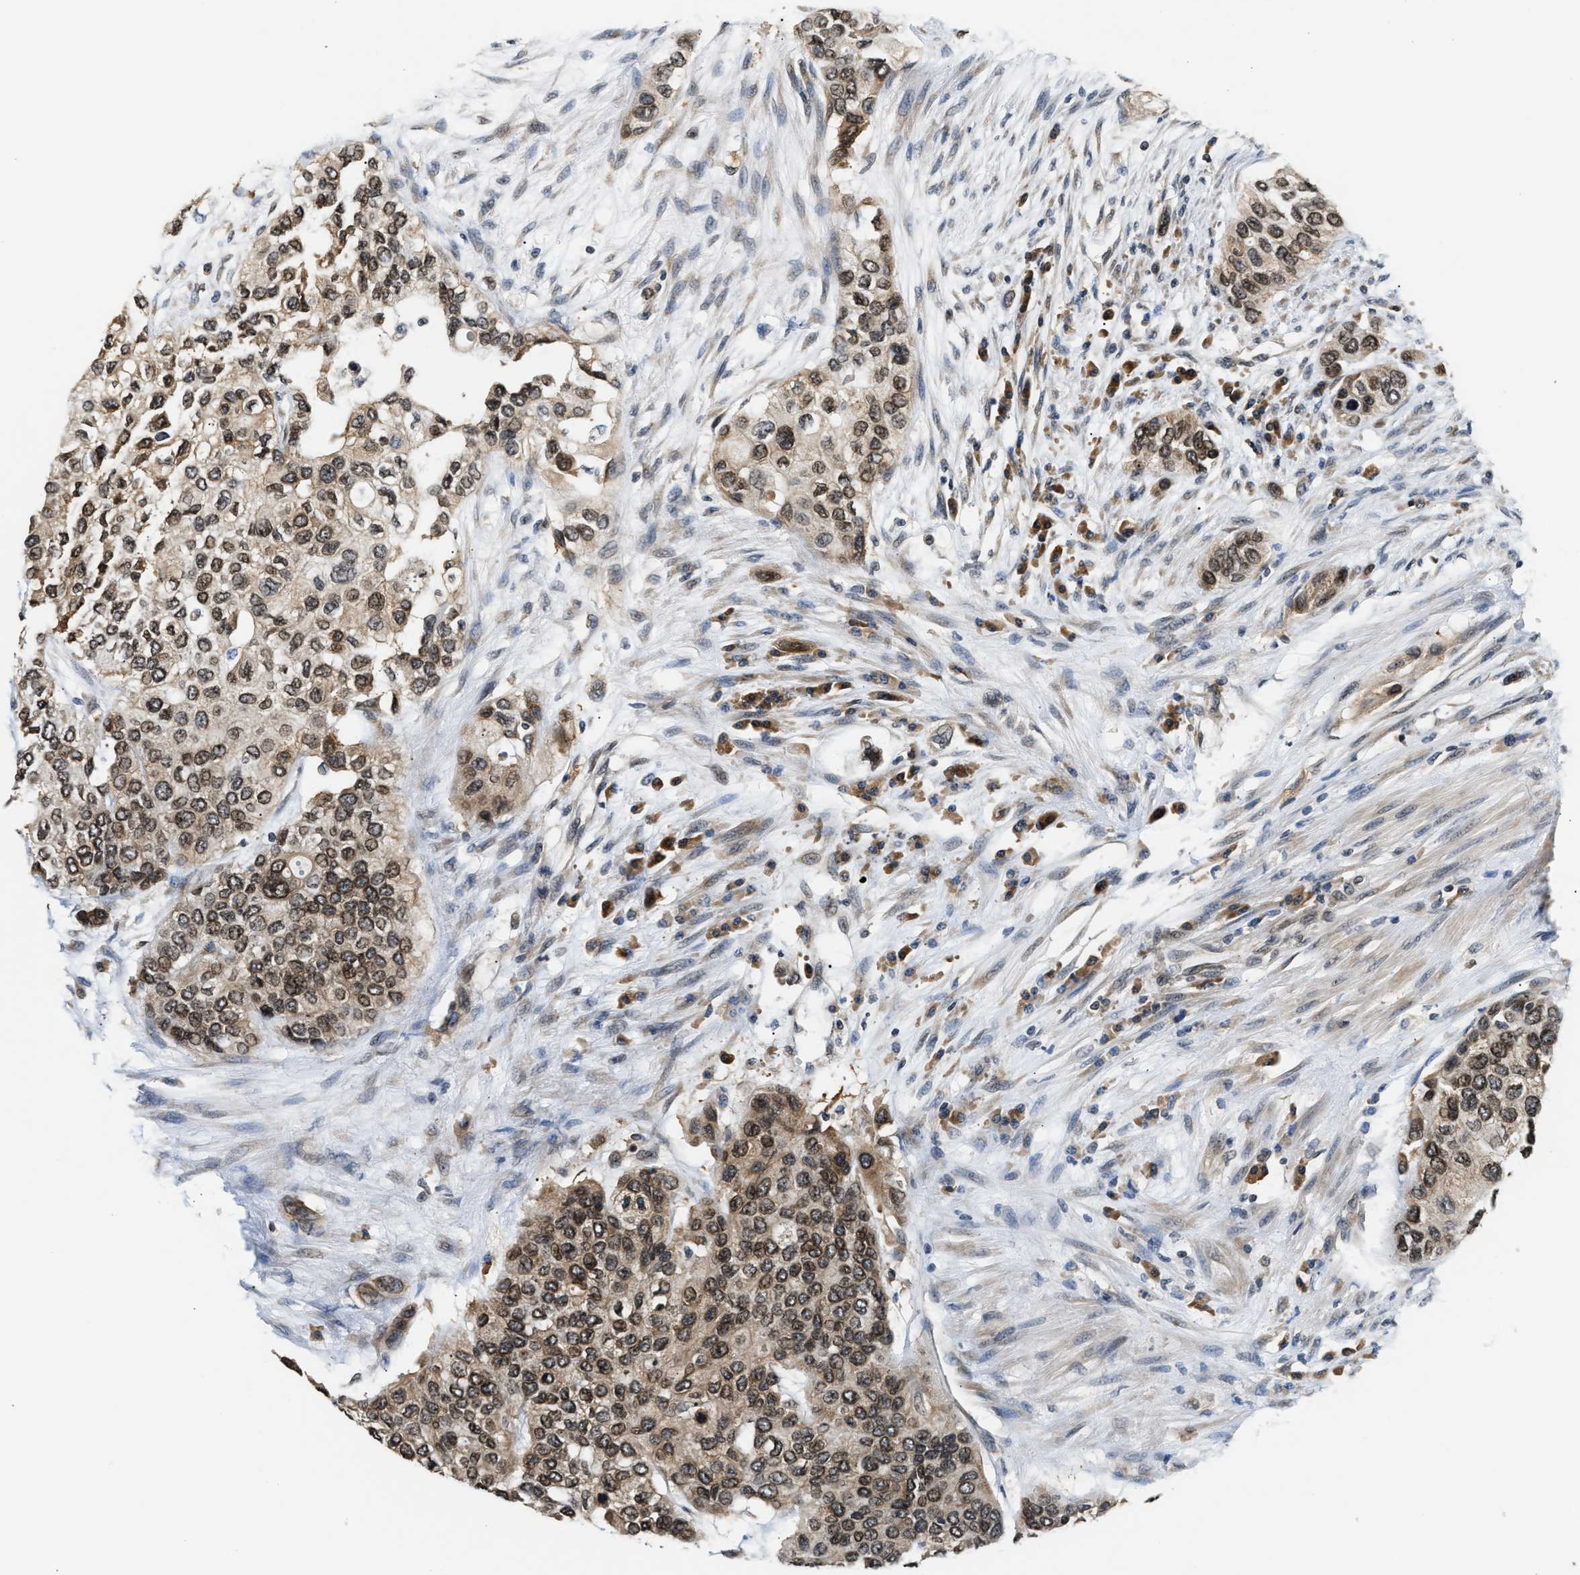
{"staining": {"intensity": "moderate", "quantity": ">75%", "location": "cytoplasmic/membranous,nuclear"}, "tissue": "urothelial cancer", "cell_type": "Tumor cells", "image_type": "cancer", "snomed": [{"axis": "morphology", "description": "Urothelial carcinoma, High grade"}, {"axis": "topography", "description": "Urinary bladder"}], "caption": "Urothelial carcinoma (high-grade) was stained to show a protein in brown. There is medium levels of moderate cytoplasmic/membranous and nuclear staining in approximately >75% of tumor cells.", "gene": "RAB29", "patient": {"sex": "female", "age": 56}}